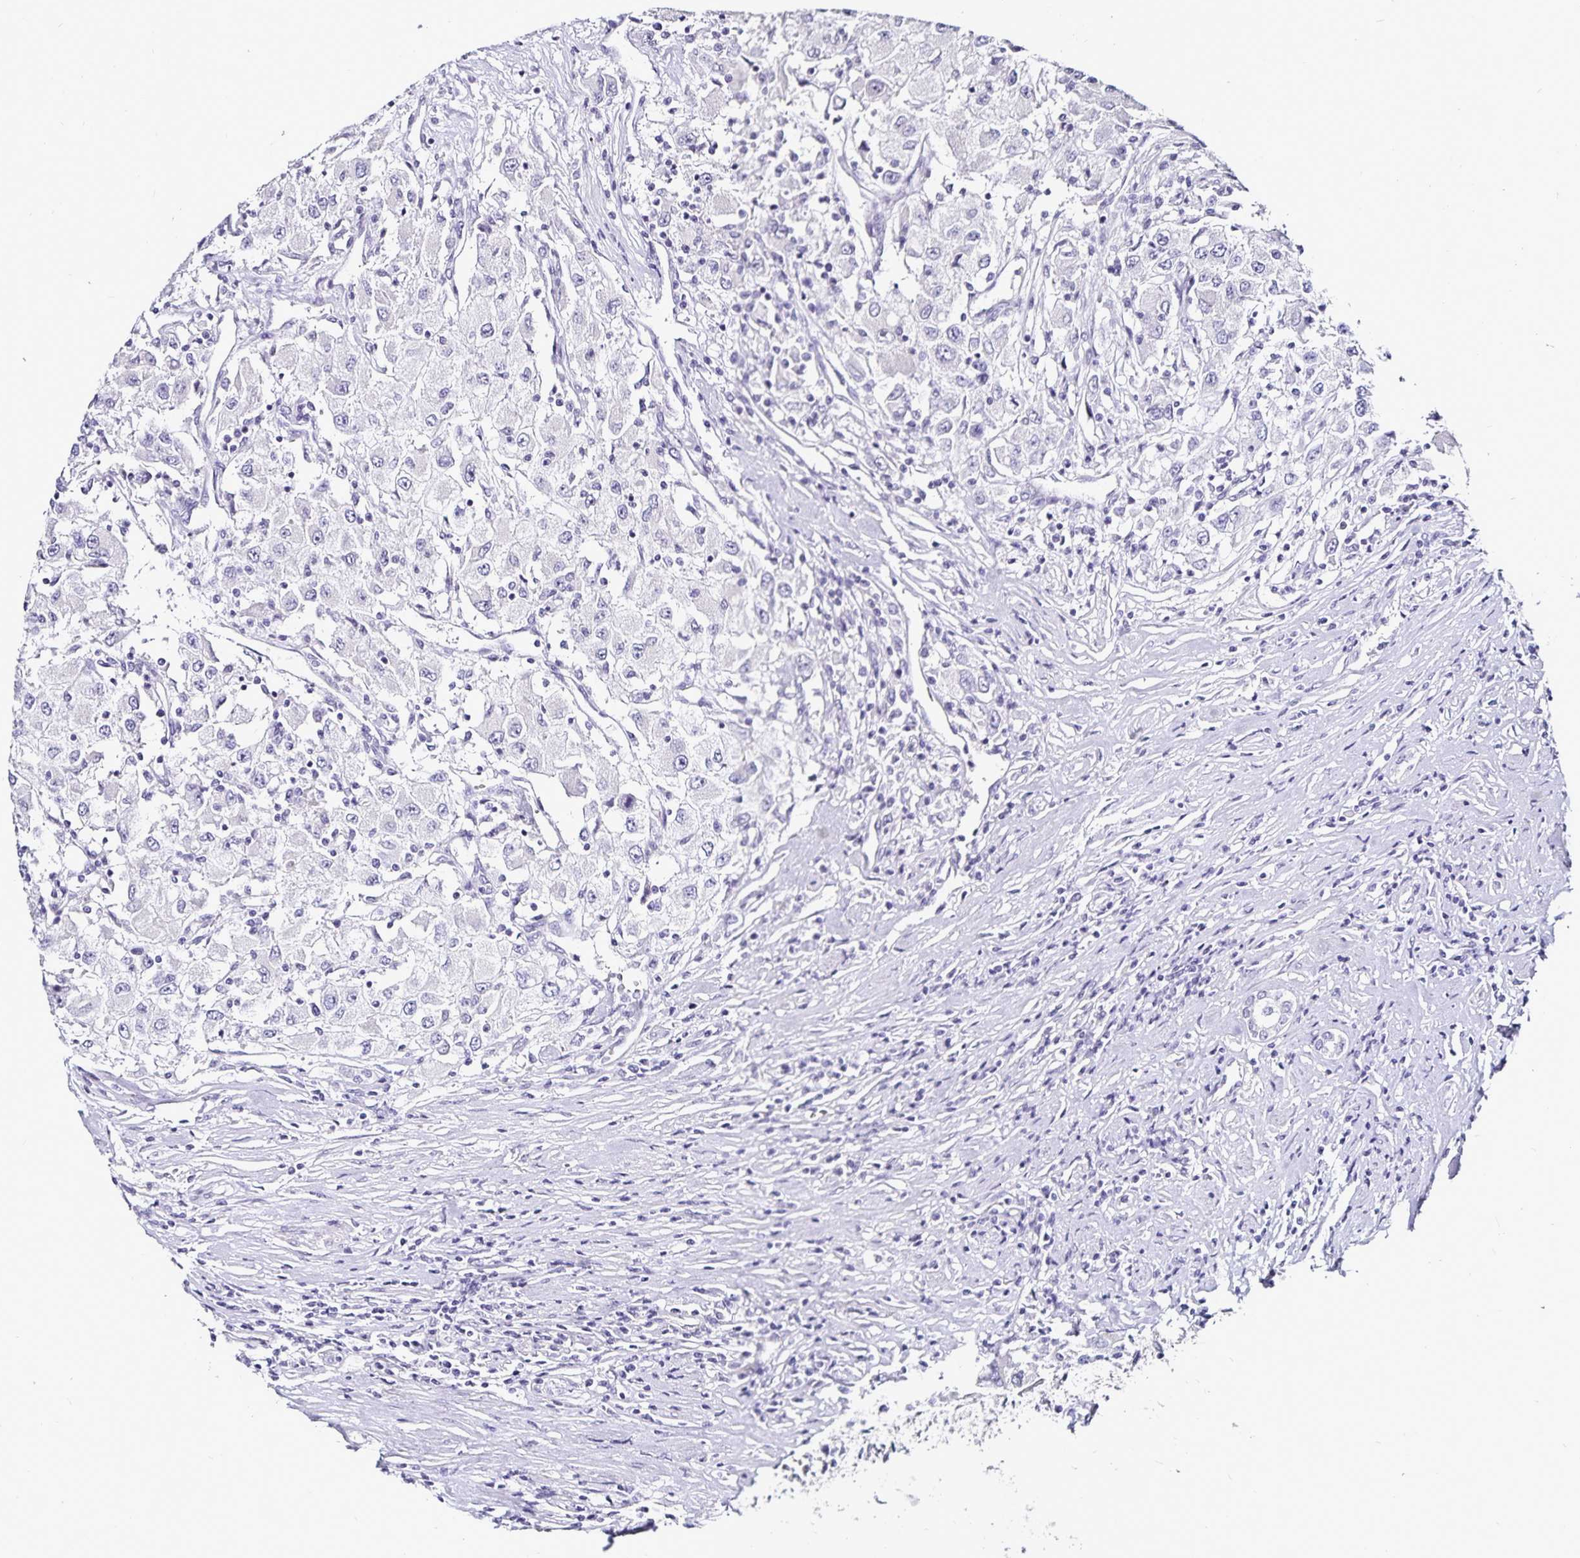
{"staining": {"intensity": "negative", "quantity": "none", "location": "none"}, "tissue": "renal cancer", "cell_type": "Tumor cells", "image_type": "cancer", "snomed": [{"axis": "morphology", "description": "Adenocarcinoma, NOS"}, {"axis": "topography", "description": "Kidney"}], "caption": "High power microscopy image of an immunohistochemistry (IHC) histopathology image of adenocarcinoma (renal), revealing no significant positivity in tumor cells.", "gene": "TSPAN7", "patient": {"sex": "female", "age": 67}}